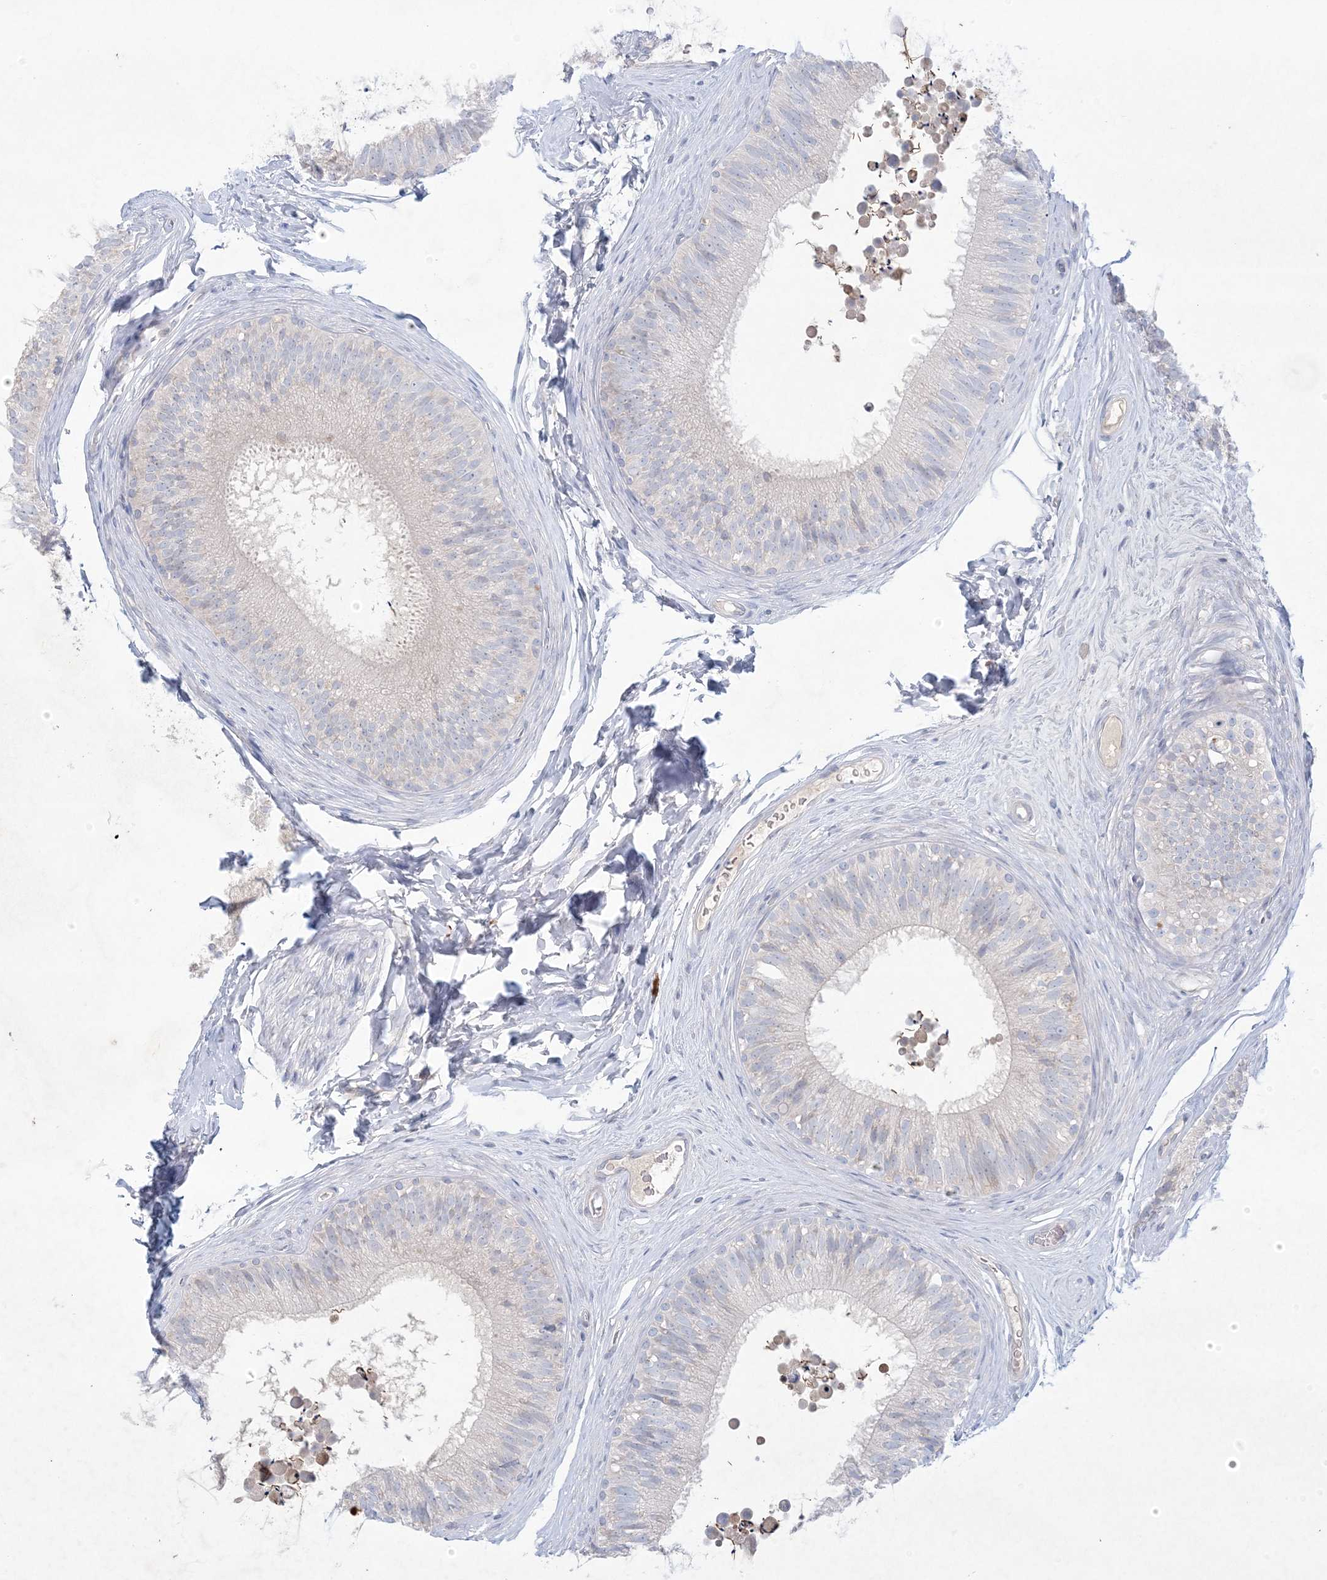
{"staining": {"intensity": "negative", "quantity": "none", "location": "none"}, "tissue": "epididymis", "cell_type": "Glandular cells", "image_type": "normal", "snomed": [{"axis": "morphology", "description": "Normal tissue, NOS"}, {"axis": "topography", "description": "Epididymis"}], "caption": "High power microscopy image of an IHC histopathology image of normal epididymis, revealing no significant positivity in glandular cells.", "gene": "KCTD6", "patient": {"sex": "male", "age": 29}}